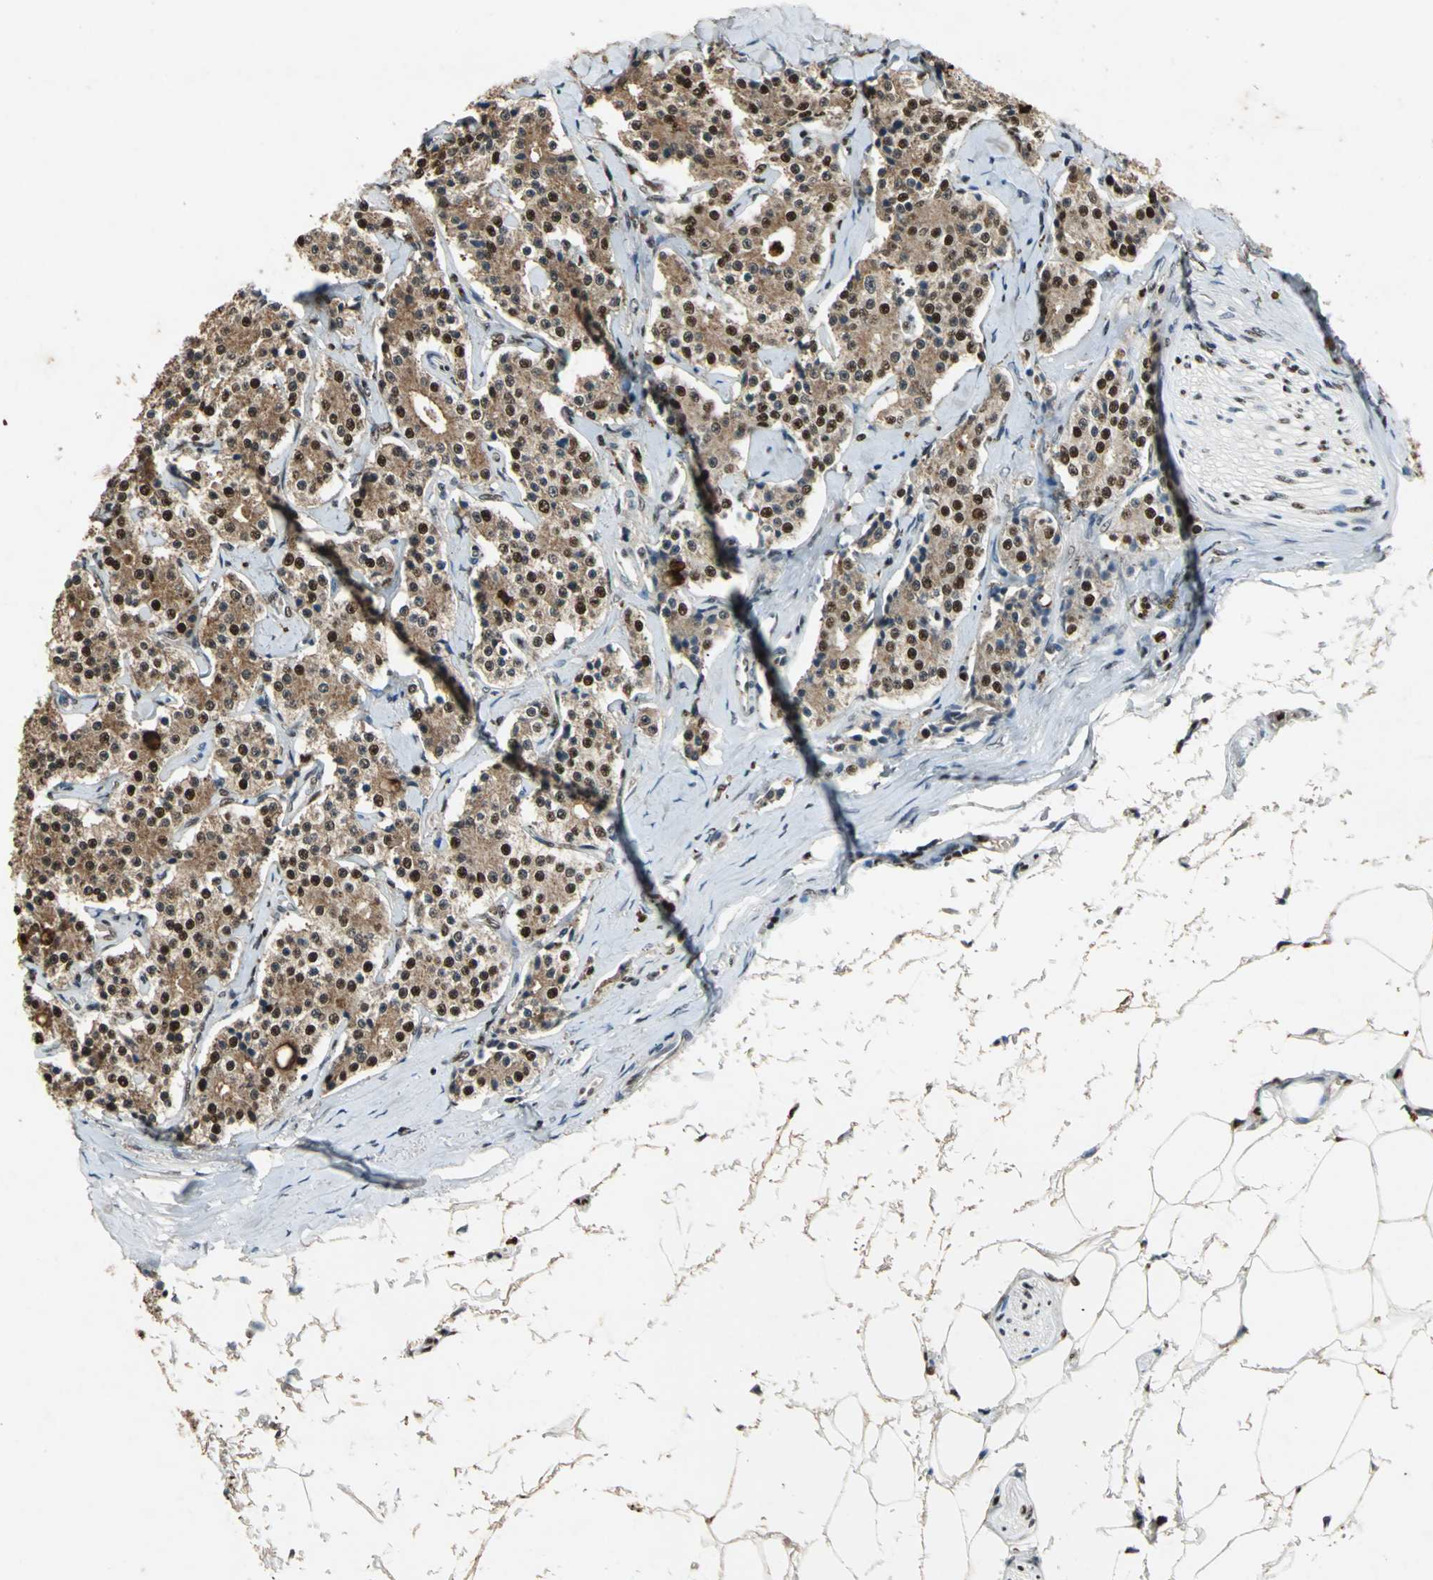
{"staining": {"intensity": "strong", "quantity": ">75%", "location": "cytoplasmic/membranous,nuclear"}, "tissue": "carcinoid", "cell_type": "Tumor cells", "image_type": "cancer", "snomed": [{"axis": "morphology", "description": "Carcinoid, malignant, NOS"}, {"axis": "topography", "description": "Colon"}], "caption": "Protein staining shows strong cytoplasmic/membranous and nuclear staining in about >75% of tumor cells in carcinoid.", "gene": "ANP32A", "patient": {"sex": "female", "age": 61}}